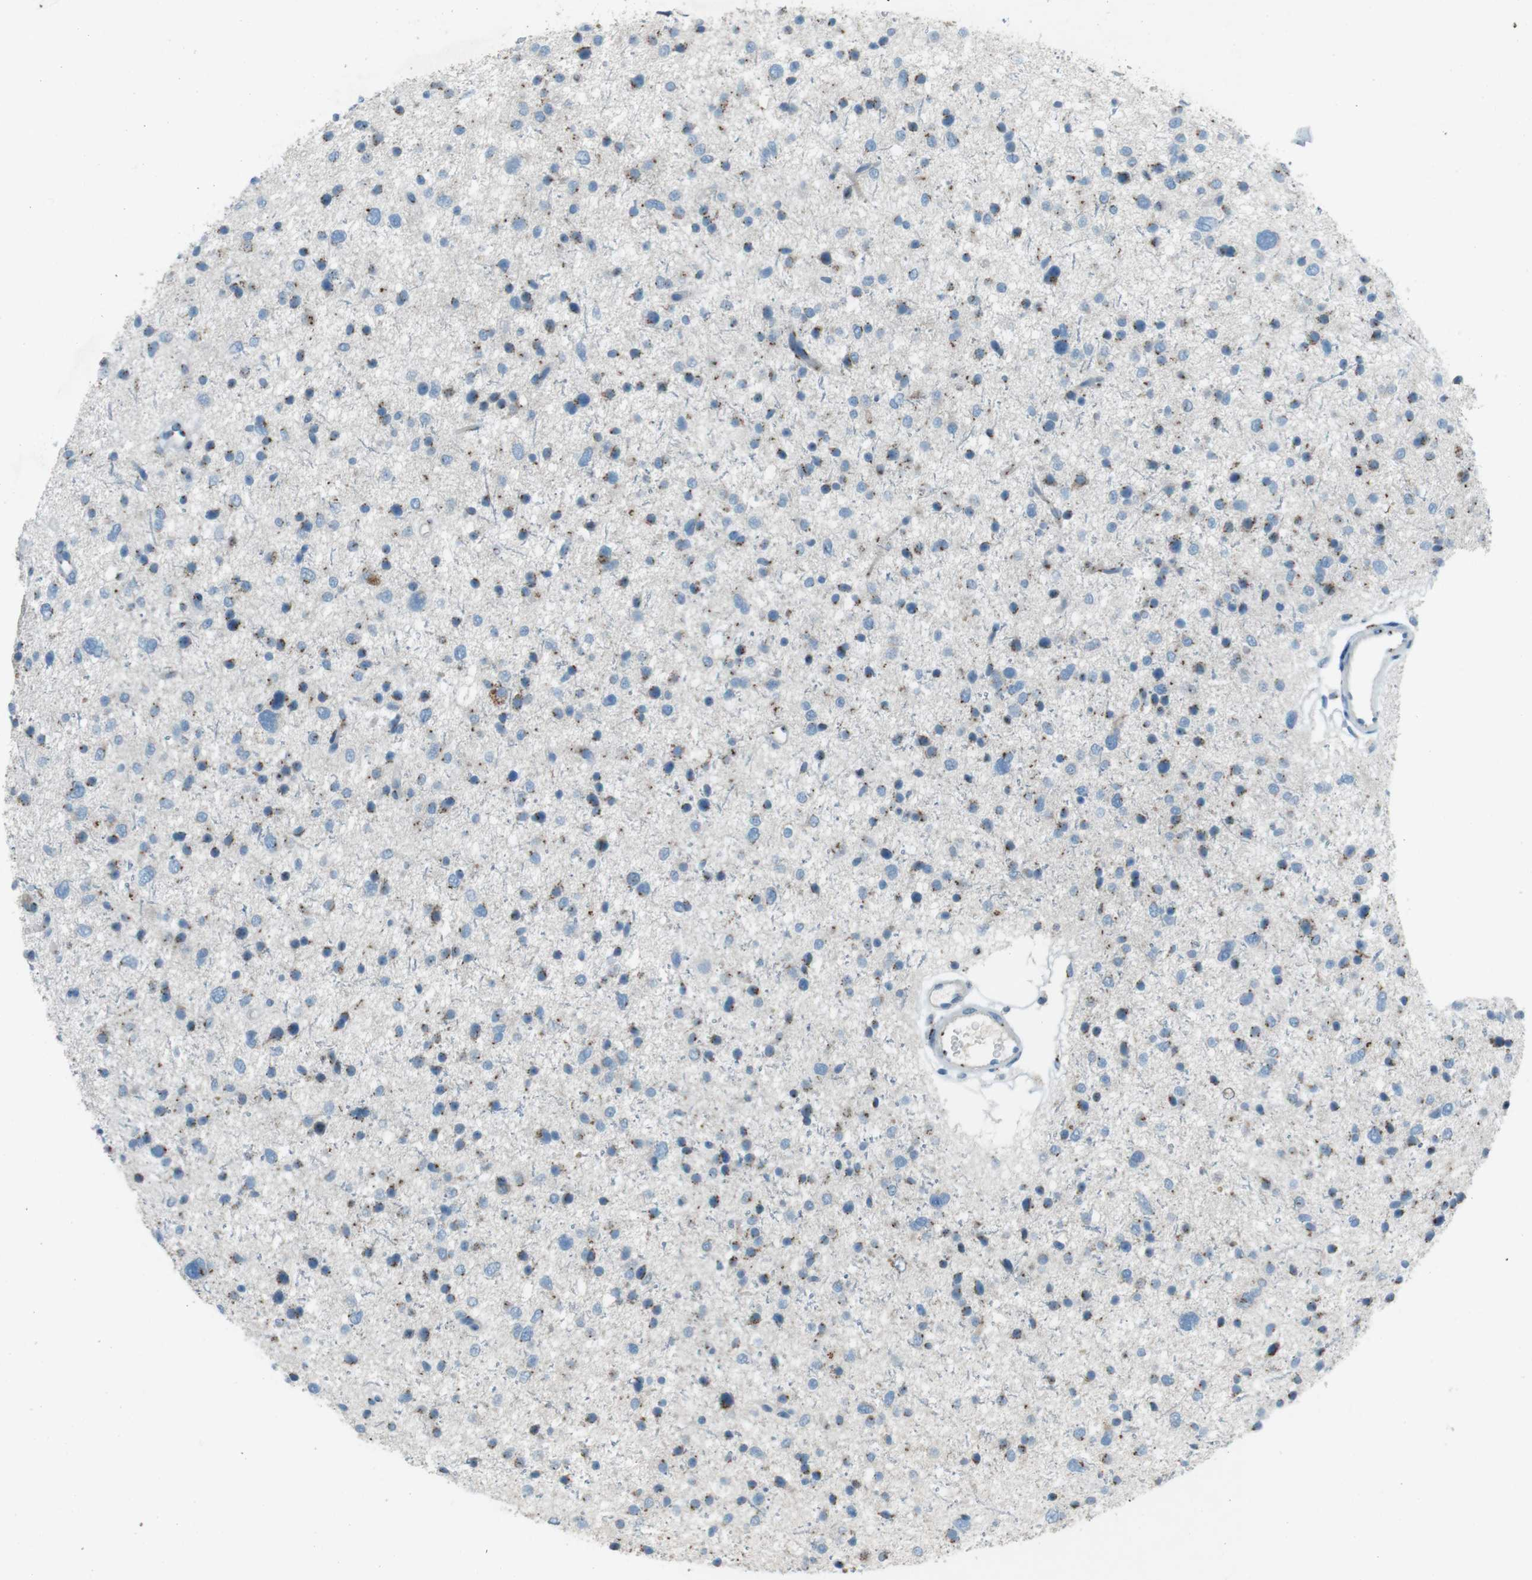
{"staining": {"intensity": "moderate", "quantity": "25%-75%", "location": "cytoplasmic/membranous"}, "tissue": "glioma", "cell_type": "Tumor cells", "image_type": "cancer", "snomed": [{"axis": "morphology", "description": "Glioma, malignant, Low grade"}, {"axis": "topography", "description": "Brain"}], "caption": "A brown stain labels moderate cytoplasmic/membranous positivity of a protein in human glioma tumor cells.", "gene": "TXNDC15", "patient": {"sex": "female", "age": 37}}